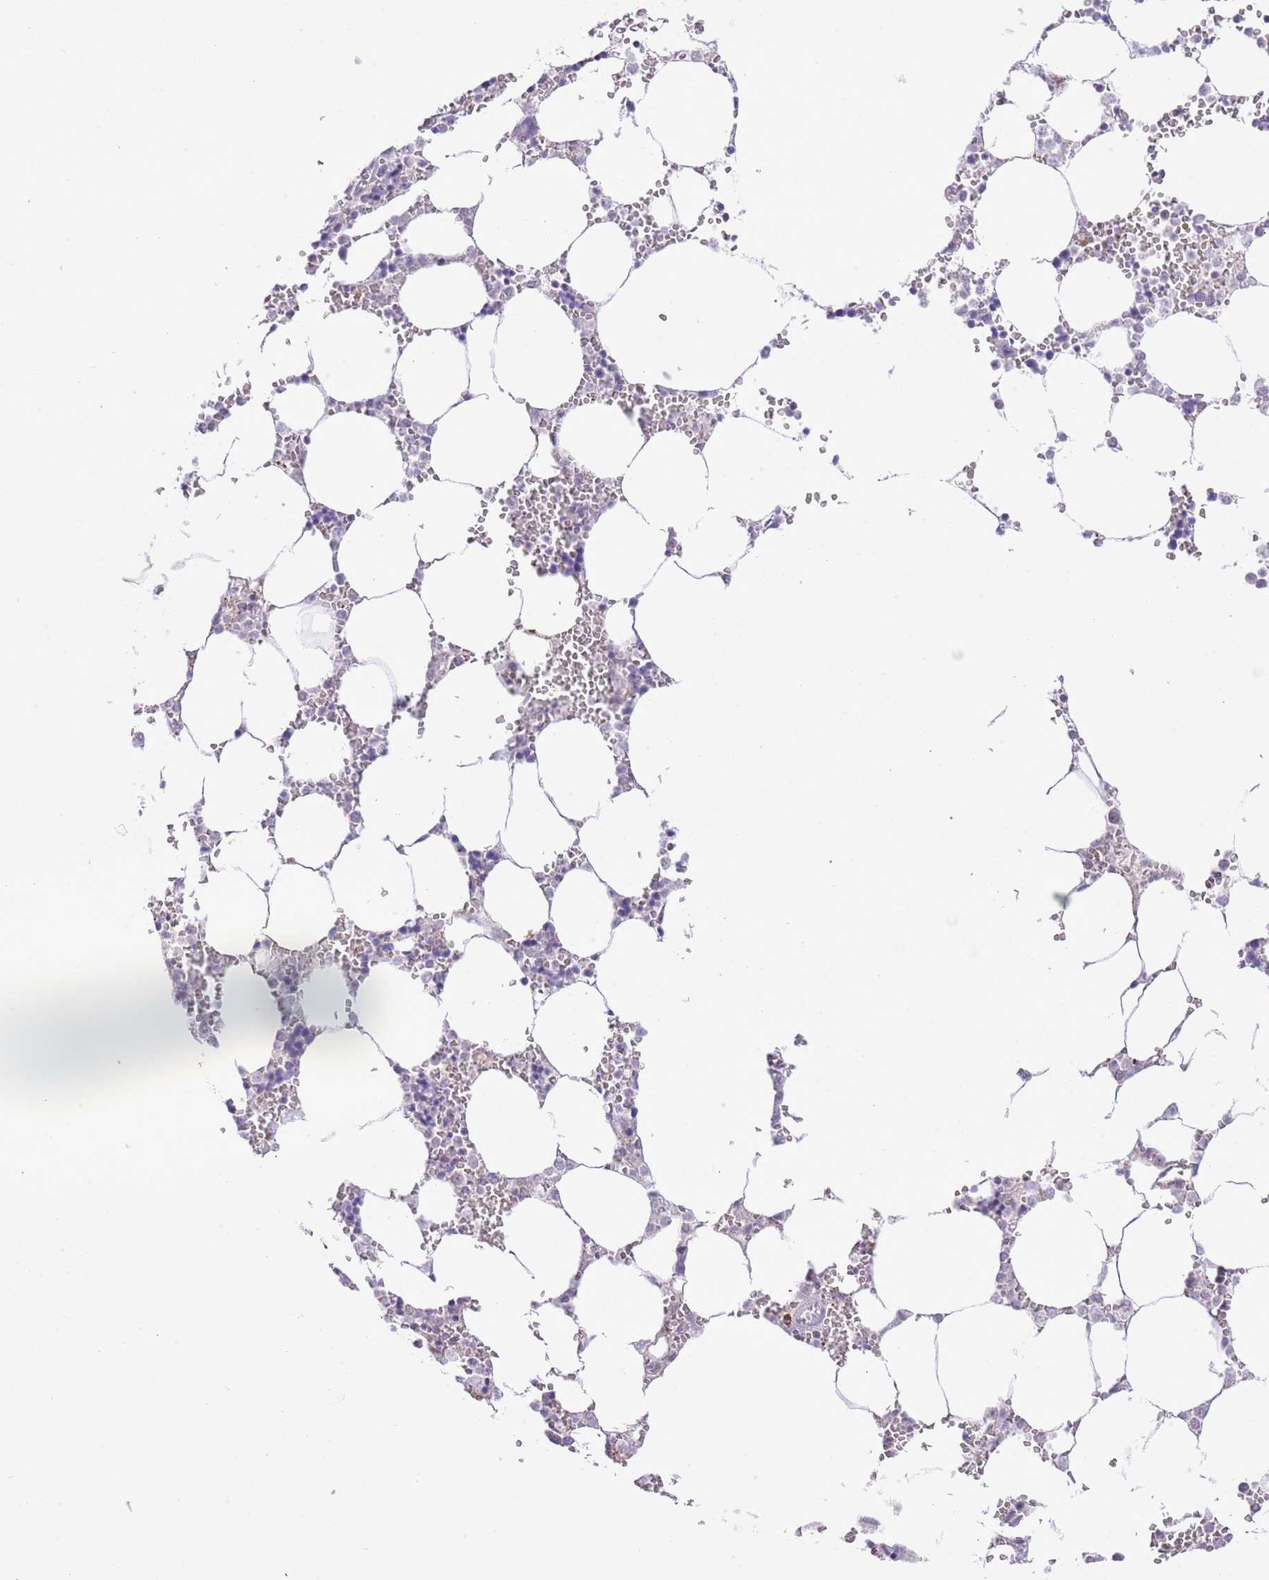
{"staining": {"intensity": "moderate", "quantity": "<25%", "location": "cytoplasmic/membranous"}, "tissue": "bone marrow", "cell_type": "Hematopoietic cells", "image_type": "normal", "snomed": [{"axis": "morphology", "description": "Normal tissue, NOS"}, {"axis": "topography", "description": "Bone marrow"}], "caption": "Human bone marrow stained with a protein marker reveals moderate staining in hematopoietic cells.", "gene": "MIDN", "patient": {"sex": "male", "age": 64}}